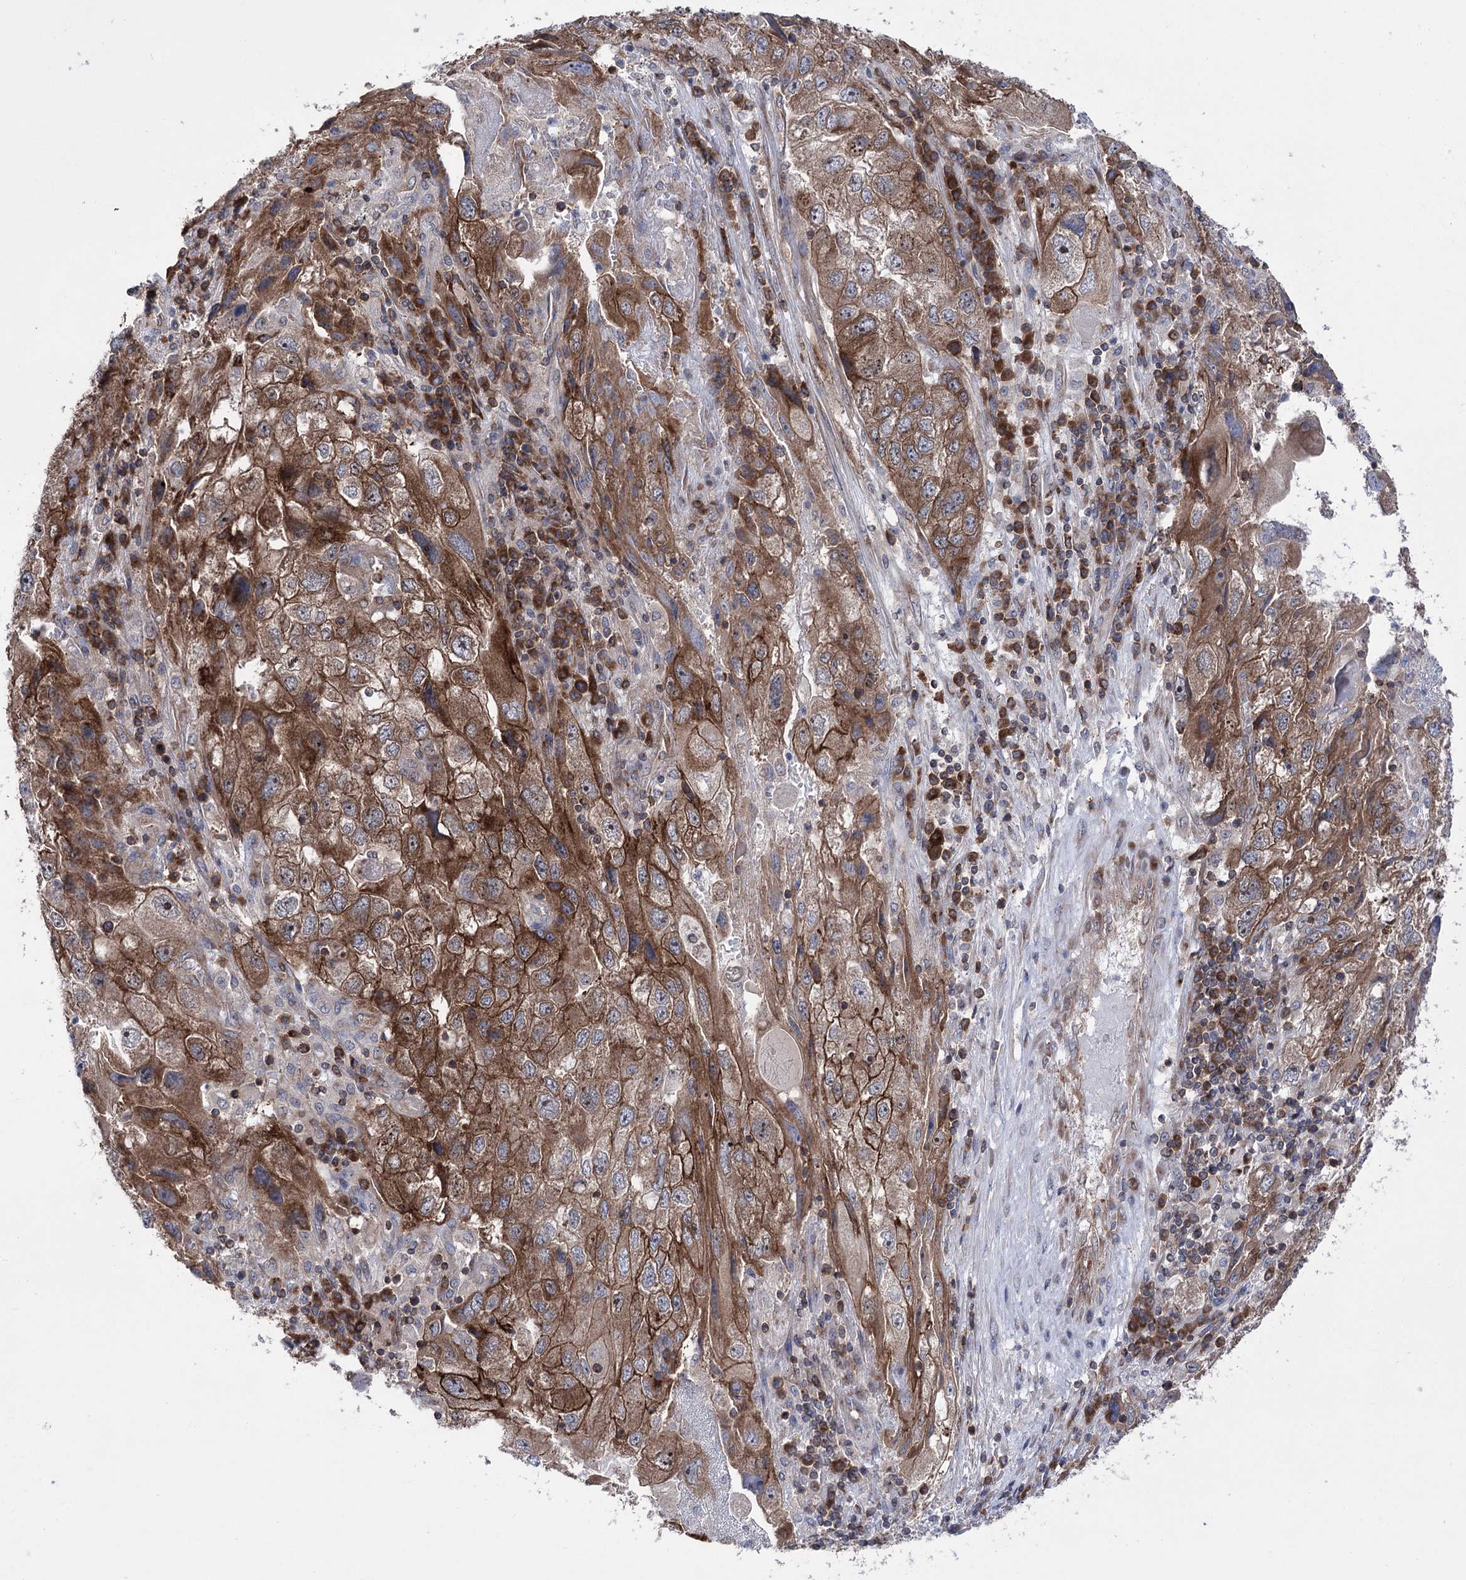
{"staining": {"intensity": "moderate", "quantity": ">75%", "location": "cytoplasmic/membranous"}, "tissue": "endometrial cancer", "cell_type": "Tumor cells", "image_type": "cancer", "snomed": [{"axis": "morphology", "description": "Adenocarcinoma, NOS"}, {"axis": "topography", "description": "Endometrium"}], "caption": "Endometrial cancer stained with DAB (3,3'-diaminobenzidine) immunohistochemistry shows medium levels of moderate cytoplasmic/membranous positivity in about >75% of tumor cells. The staining was performed using DAB (3,3'-diaminobenzidine) to visualize the protein expression in brown, while the nuclei were stained in blue with hematoxylin (Magnification: 20x).", "gene": "ZNF622", "patient": {"sex": "female", "age": 49}}